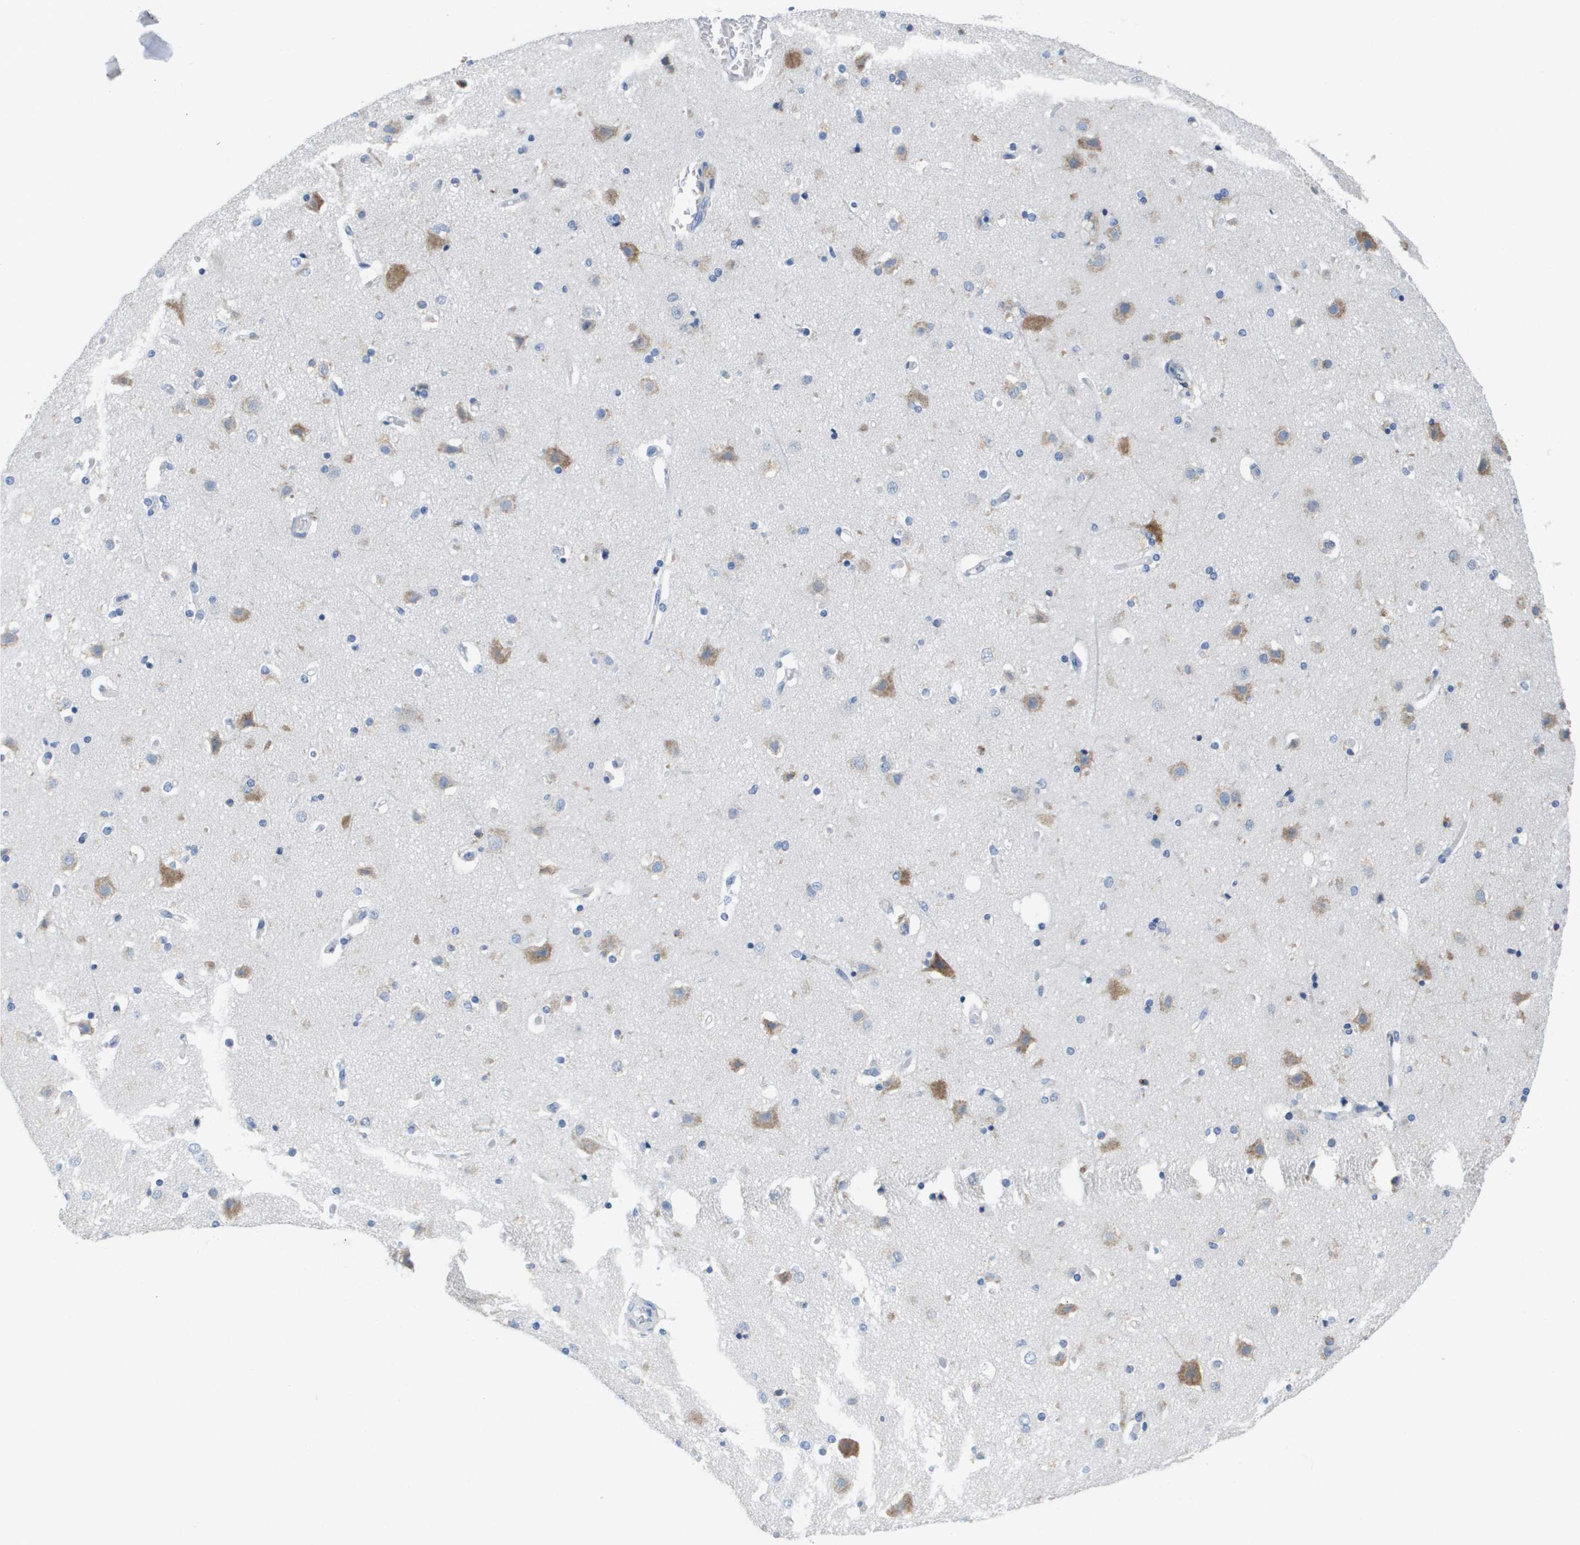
{"staining": {"intensity": "negative", "quantity": "none", "location": "none"}, "tissue": "cerebral cortex", "cell_type": "Endothelial cells", "image_type": "normal", "snomed": [{"axis": "morphology", "description": "Normal tissue, NOS"}, {"axis": "topography", "description": "Cerebral cortex"}], "caption": "This micrograph is of benign cerebral cortex stained with immunohistochemistry (IHC) to label a protein in brown with the nuclei are counter-stained blue. There is no expression in endothelial cells. (Stains: DAB (3,3'-diaminobenzidine) IHC with hematoxylin counter stain, Microscopy: brightfield microscopy at high magnification).", "gene": "CD3G", "patient": {"sex": "female", "age": 54}}